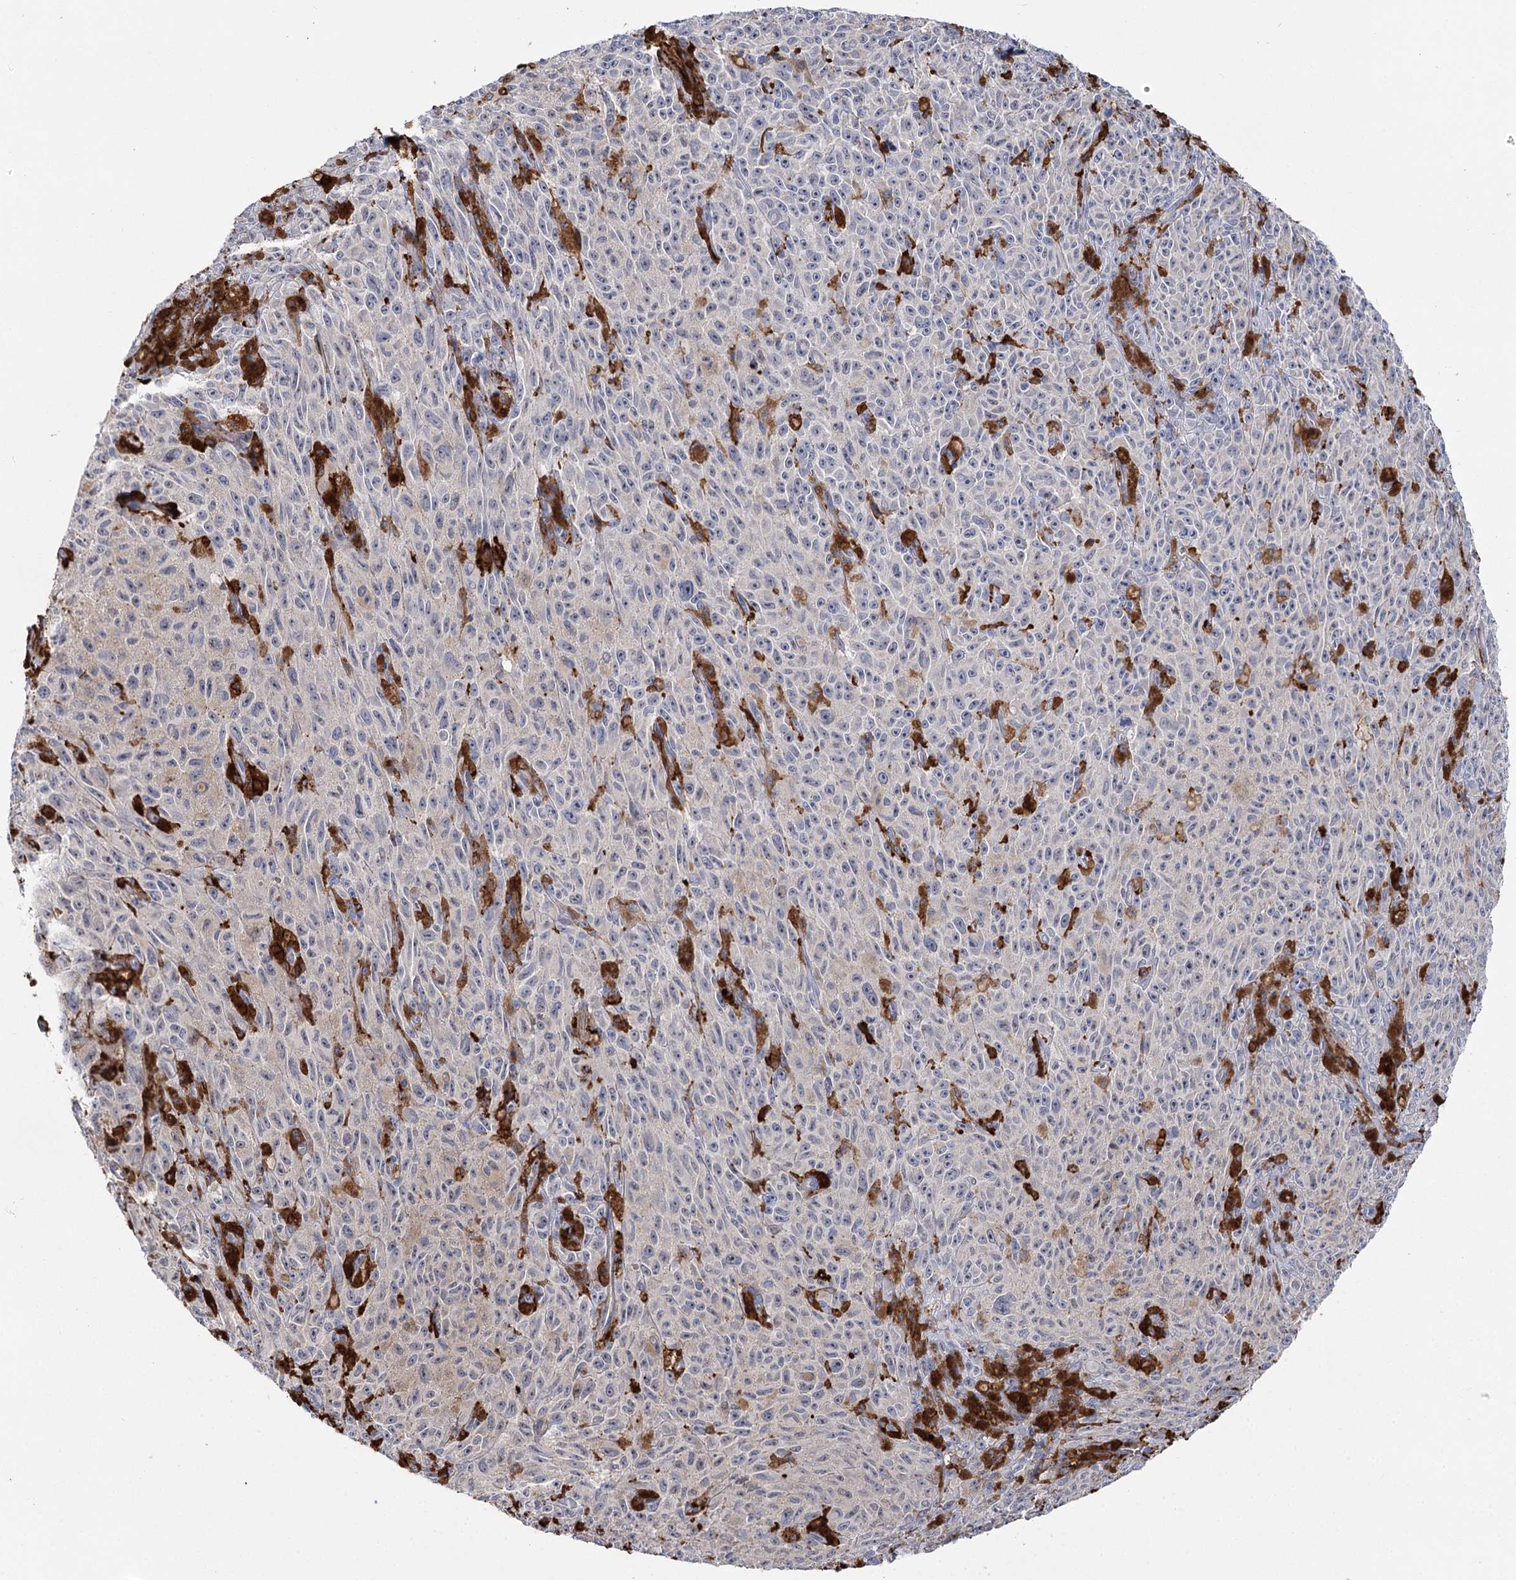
{"staining": {"intensity": "negative", "quantity": "none", "location": "none"}, "tissue": "melanoma", "cell_type": "Tumor cells", "image_type": "cancer", "snomed": [{"axis": "morphology", "description": "Malignant melanoma, NOS"}, {"axis": "topography", "description": "Skin"}], "caption": "DAB immunohistochemical staining of human melanoma reveals no significant staining in tumor cells. The staining is performed using DAB brown chromogen with nuclei counter-stained in using hematoxylin.", "gene": "PIWIL4", "patient": {"sex": "female", "age": 82}}